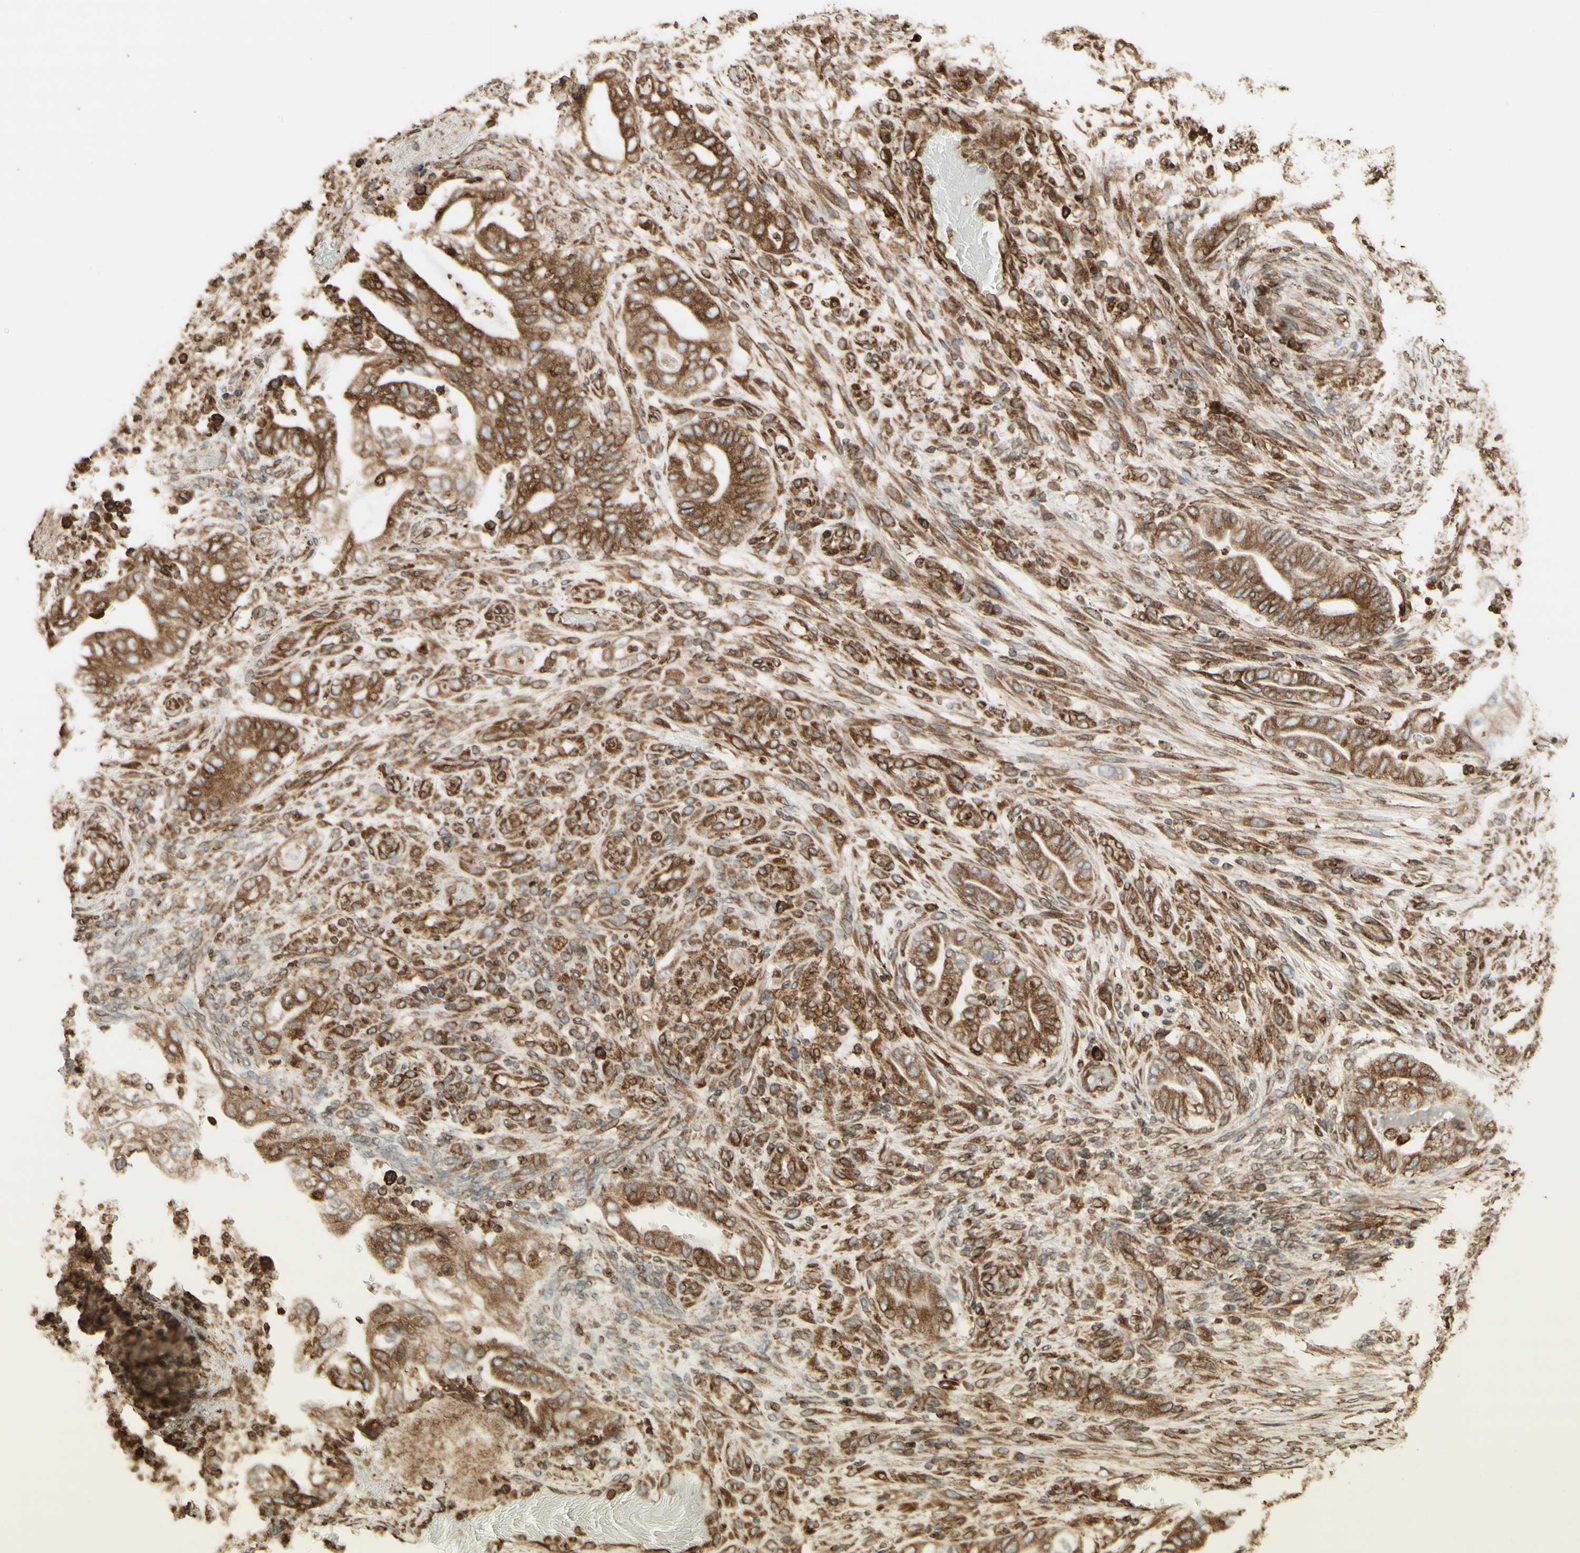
{"staining": {"intensity": "moderate", "quantity": "25%-75%", "location": "cytoplasmic/membranous"}, "tissue": "stomach cancer", "cell_type": "Tumor cells", "image_type": "cancer", "snomed": [{"axis": "morphology", "description": "Adenocarcinoma, NOS"}, {"axis": "topography", "description": "Stomach"}], "caption": "DAB (3,3'-diaminobenzidine) immunohistochemical staining of human adenocarcinoma (stomach) shows moderate cytoplasmic/membranous protein expression in about 25%-75% of tumor cells.", "gene": "CANX", "patient": {"sex": "female", "age": 73}}